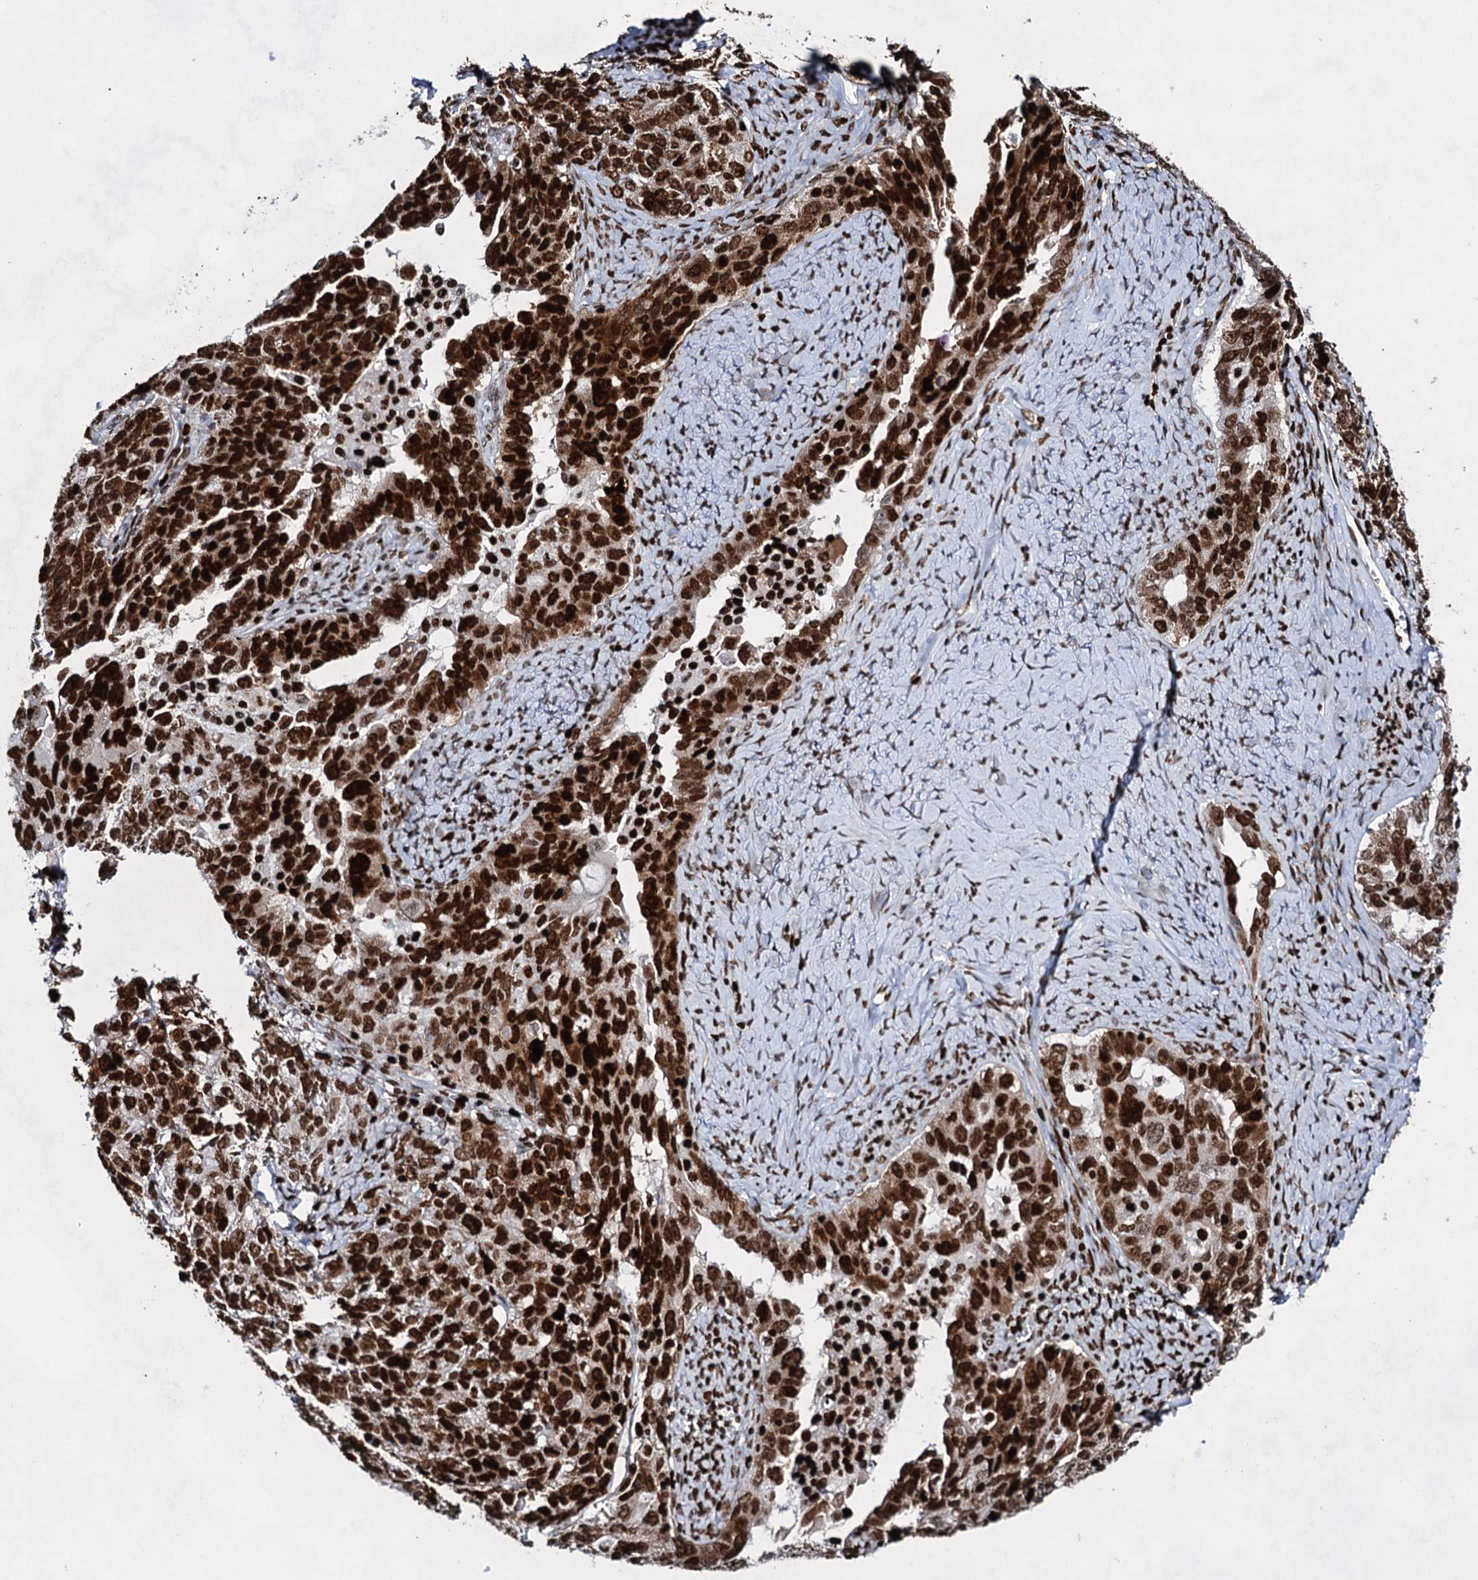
{"staining": {"intensity": "strong", "quantity": ">75%", "location": "nuclear"}, "tissue": "ovarian cancer", "cell_type": "Tumor cells", "image_type": "cancer", "snomed": [{"axis": "morphology", "description": "Carcinoma, endometroid"}, {"axis": "topography", "description": "Ovary"}], "caption": "Protein expression analysis of human ovarian cancer (endometroid carcinoma) reveals strong nuclear staining in about >75% of tumor cells. (DAB = brown stain, brightfield microscopy at high magnification).", "gene": "HMGB2", "patient": {"sex": "female", "age": 62}}